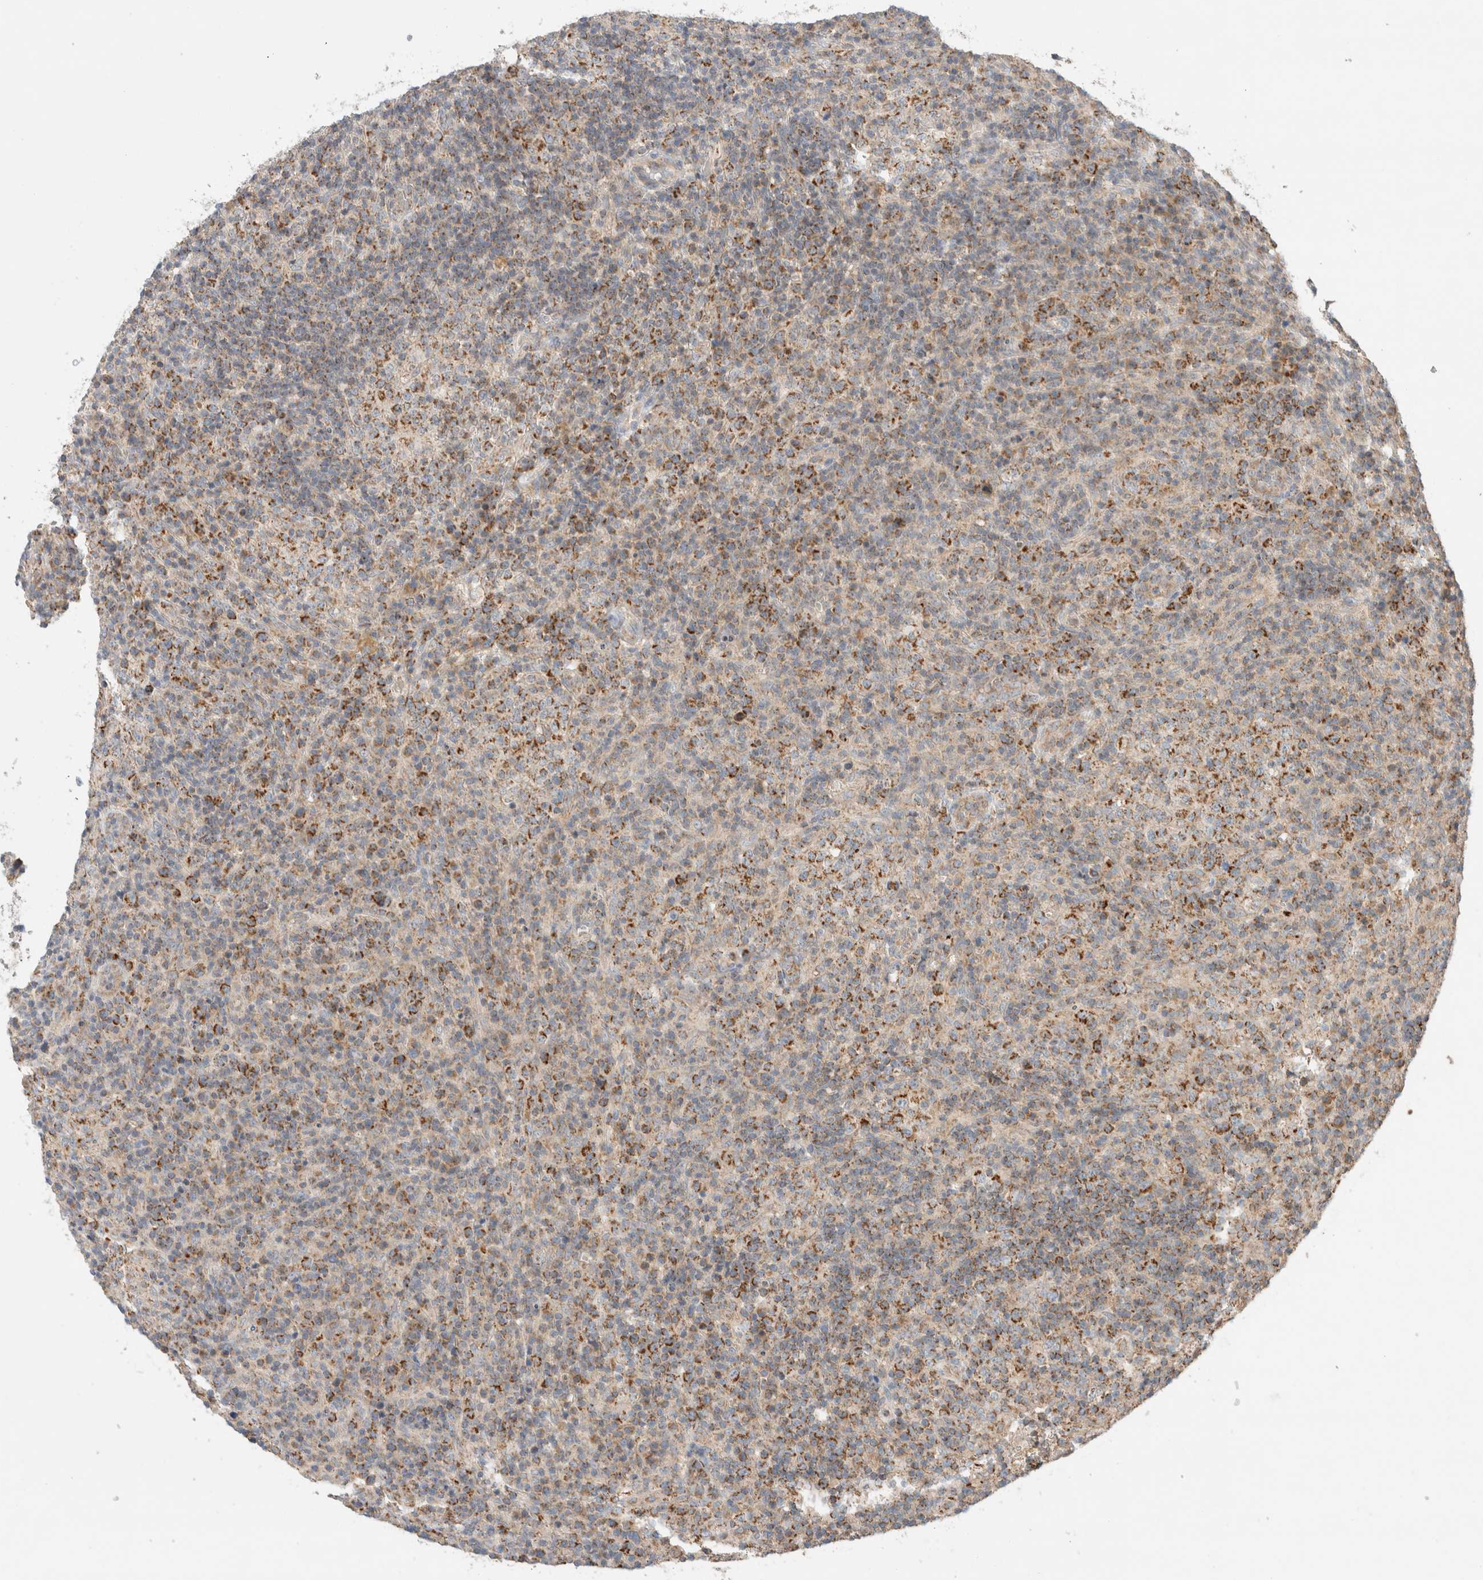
{"staining": {"intensity": "moderate", "quantity": "25%-75%", "location": "cytoplasmic/membranous"}, "tissue": "lymphoma", "cell_type": "Tumor cells", "image_type": "cancer", "snomed": [{"axis": "morphology", "description": "Malignant lymphoma, non-Hodgkin's type, High grade"}, {"axis": "topography", "description": "Lymph node"}], "caption": "Protein staining reveals moderate cytoplasmic/membranous staining in about 25%-75% of tumor cells in lymphoma.", "gene": "MRM3", "patient": {"sex": "female", "age": 76}}